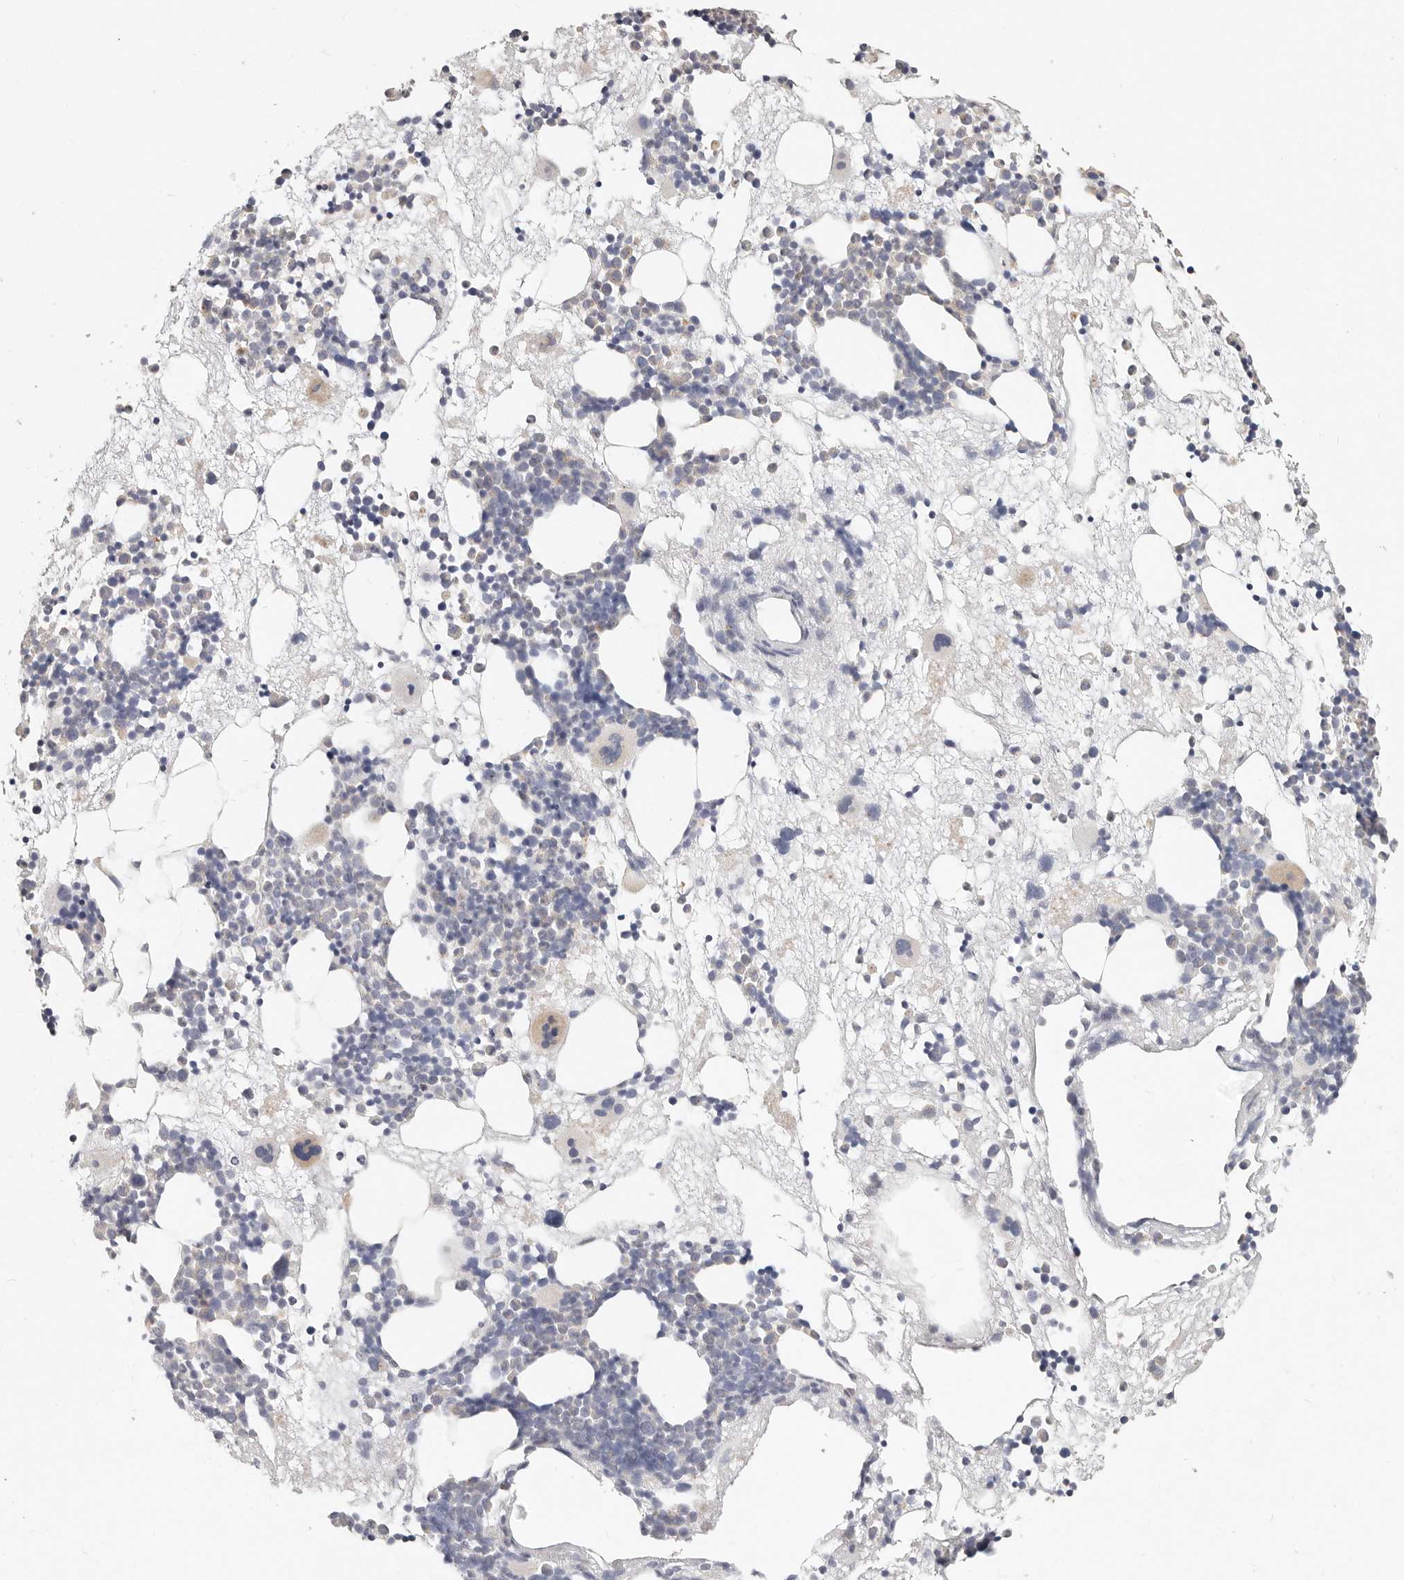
{"staining": {"intensity": "weak", "quantity": "<25%", "location": "cytoplasmic/membranous"}, "tissue": "bone marrow", "cell_type": "Hematopoietic cells", "image_type": "normal", "snomed": [{"axis": "morphology", "description": "Normal tissue, NOS"}, {"axis": "topography", "description": "Bone marrow"}], "caption": "Human bone marrow stained for a protein using IHC exhibits no positivity in hematopoietic cells.", "gene": "ZRANB1", "patient": {"sex": "male", "age": 50}}